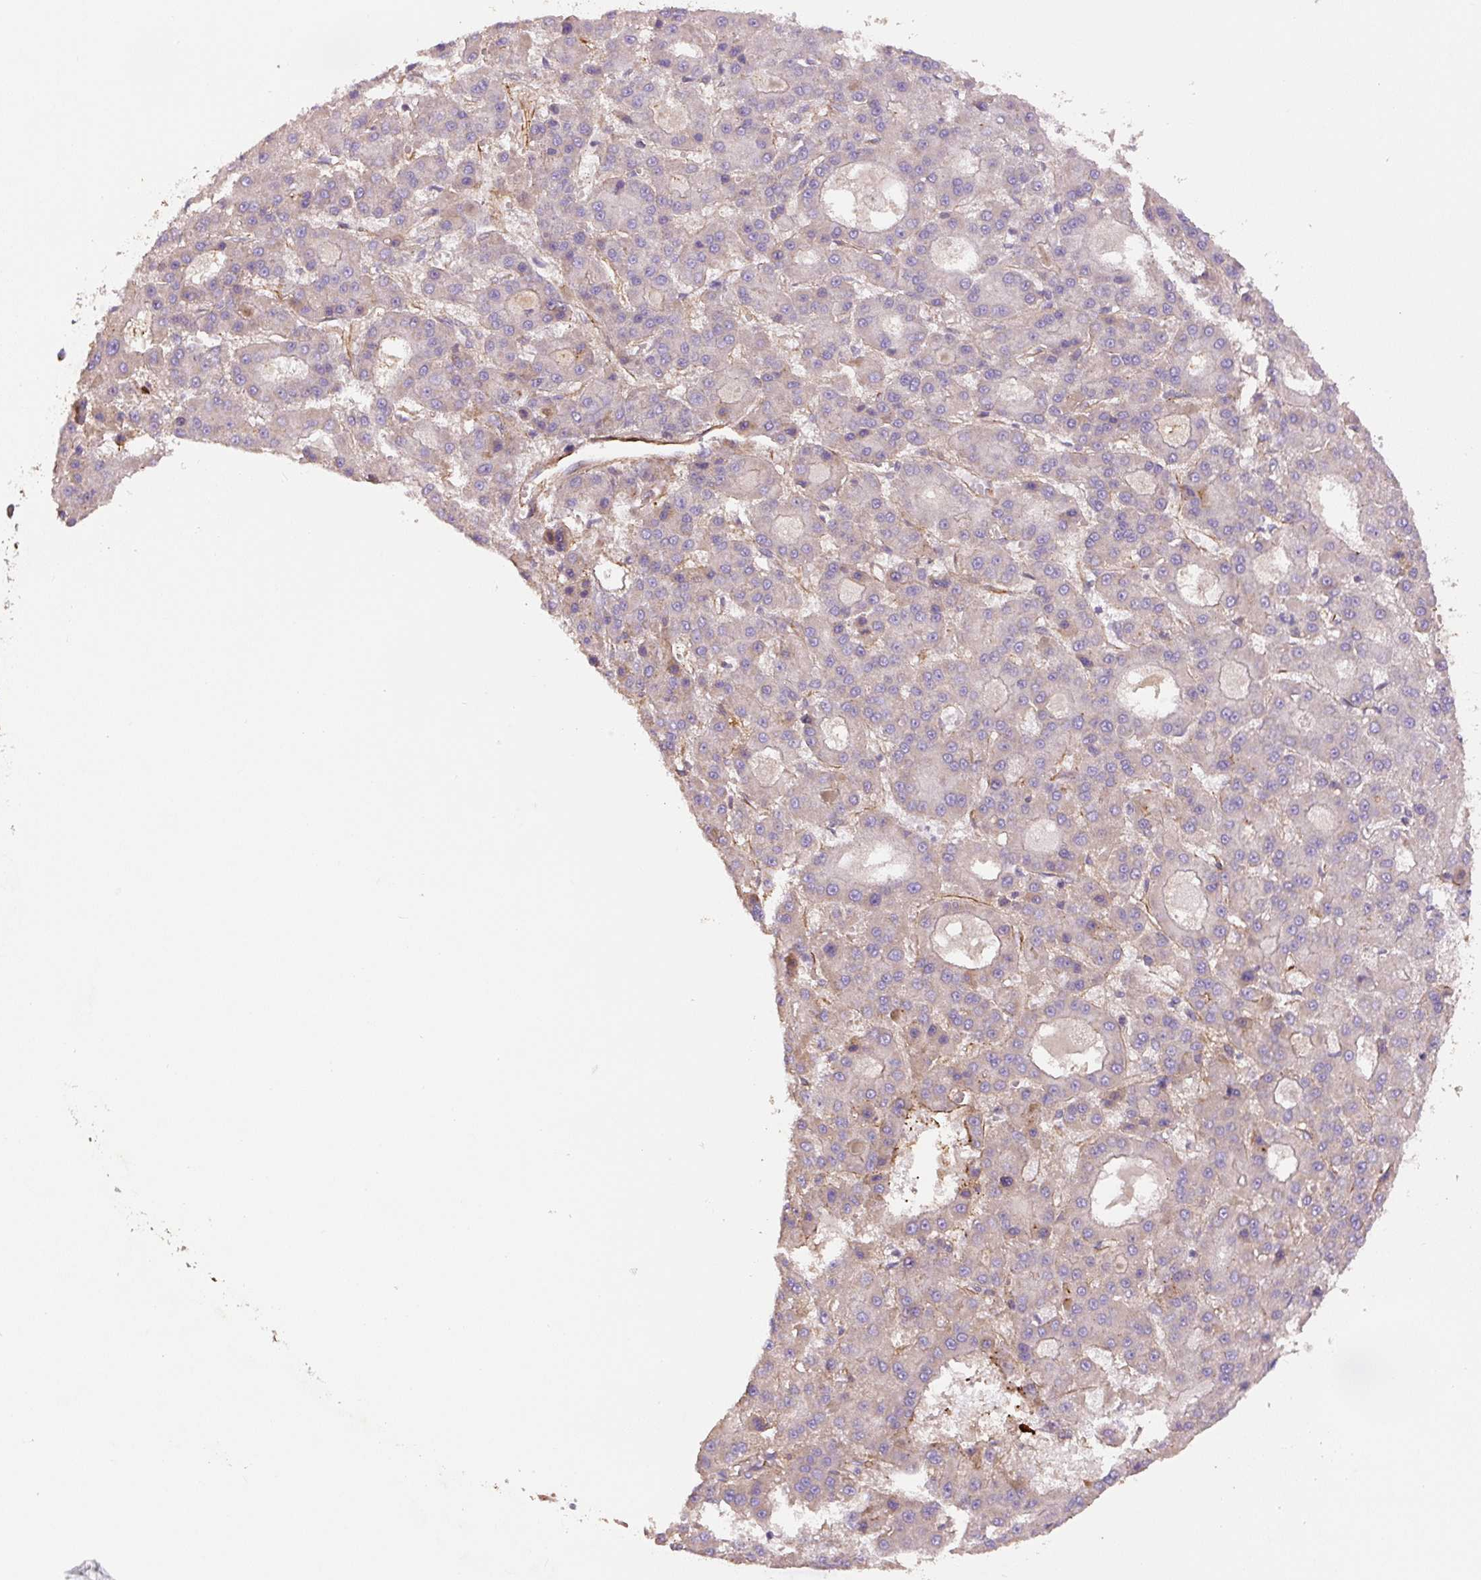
{"staining": {"intensity": "negative", "quantity": "none", "location": "none"}, "tissue": "liver cancer", "cell_type": "Tumor cells", "image_type": "cancer", "snomed": [{"axis": "morphology", "description": "Carcinoma, Hepatocellular, NOS"}, {"axis": "topography", "description": "Liver"}], "caption": "Image shows no protein expression in tumor cells of liver hepatocellular carcinoma tissue.", "gene": "CCNI2", "patient": {"sex": "male", "age": 70}}